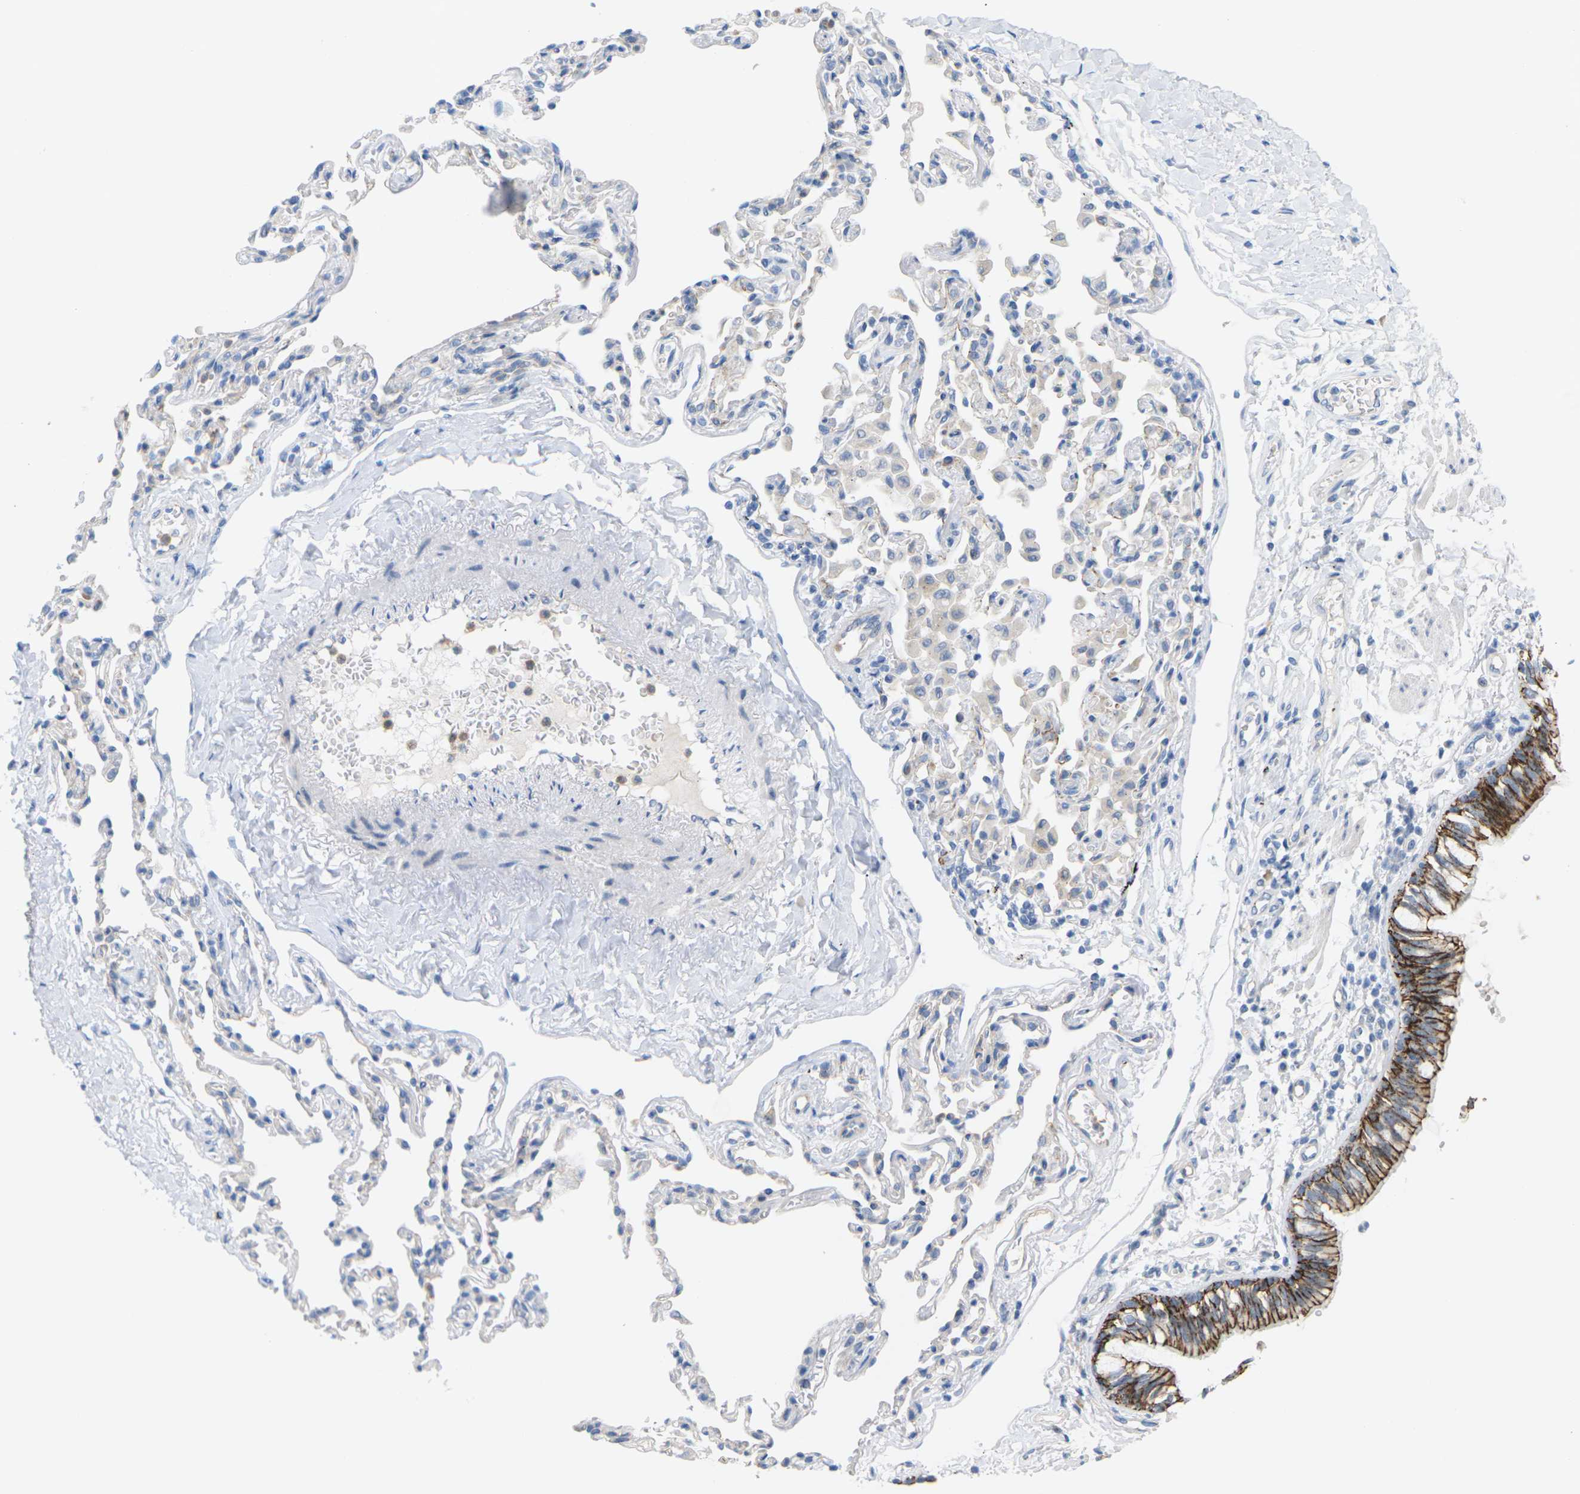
{"staining": {"intensity": "moderate", "quantity": ">75%", "location": "cytoplasmic/membranous"}, "tissue": "bronchus", "cell_type": "Respiratory epithelial cells", "image_type": "normal", "snomed": [{"axis": "morphology", "description": "Normal tissue, NOS"}, {"axis": "topography", "description": "Bronchus"}, {"axis": "topography", "description": "Lung"}], "caption": "Immunohistochemistry histopathology image of unremarkable human bronchus stained for a protein (brown), which shows medium levels of moderate cytoplasmic/membranous staining in about >75% of respiratory epithelial cells.", "gene": "CLDN3", "patient": {"sex": "male", "age": 64}}